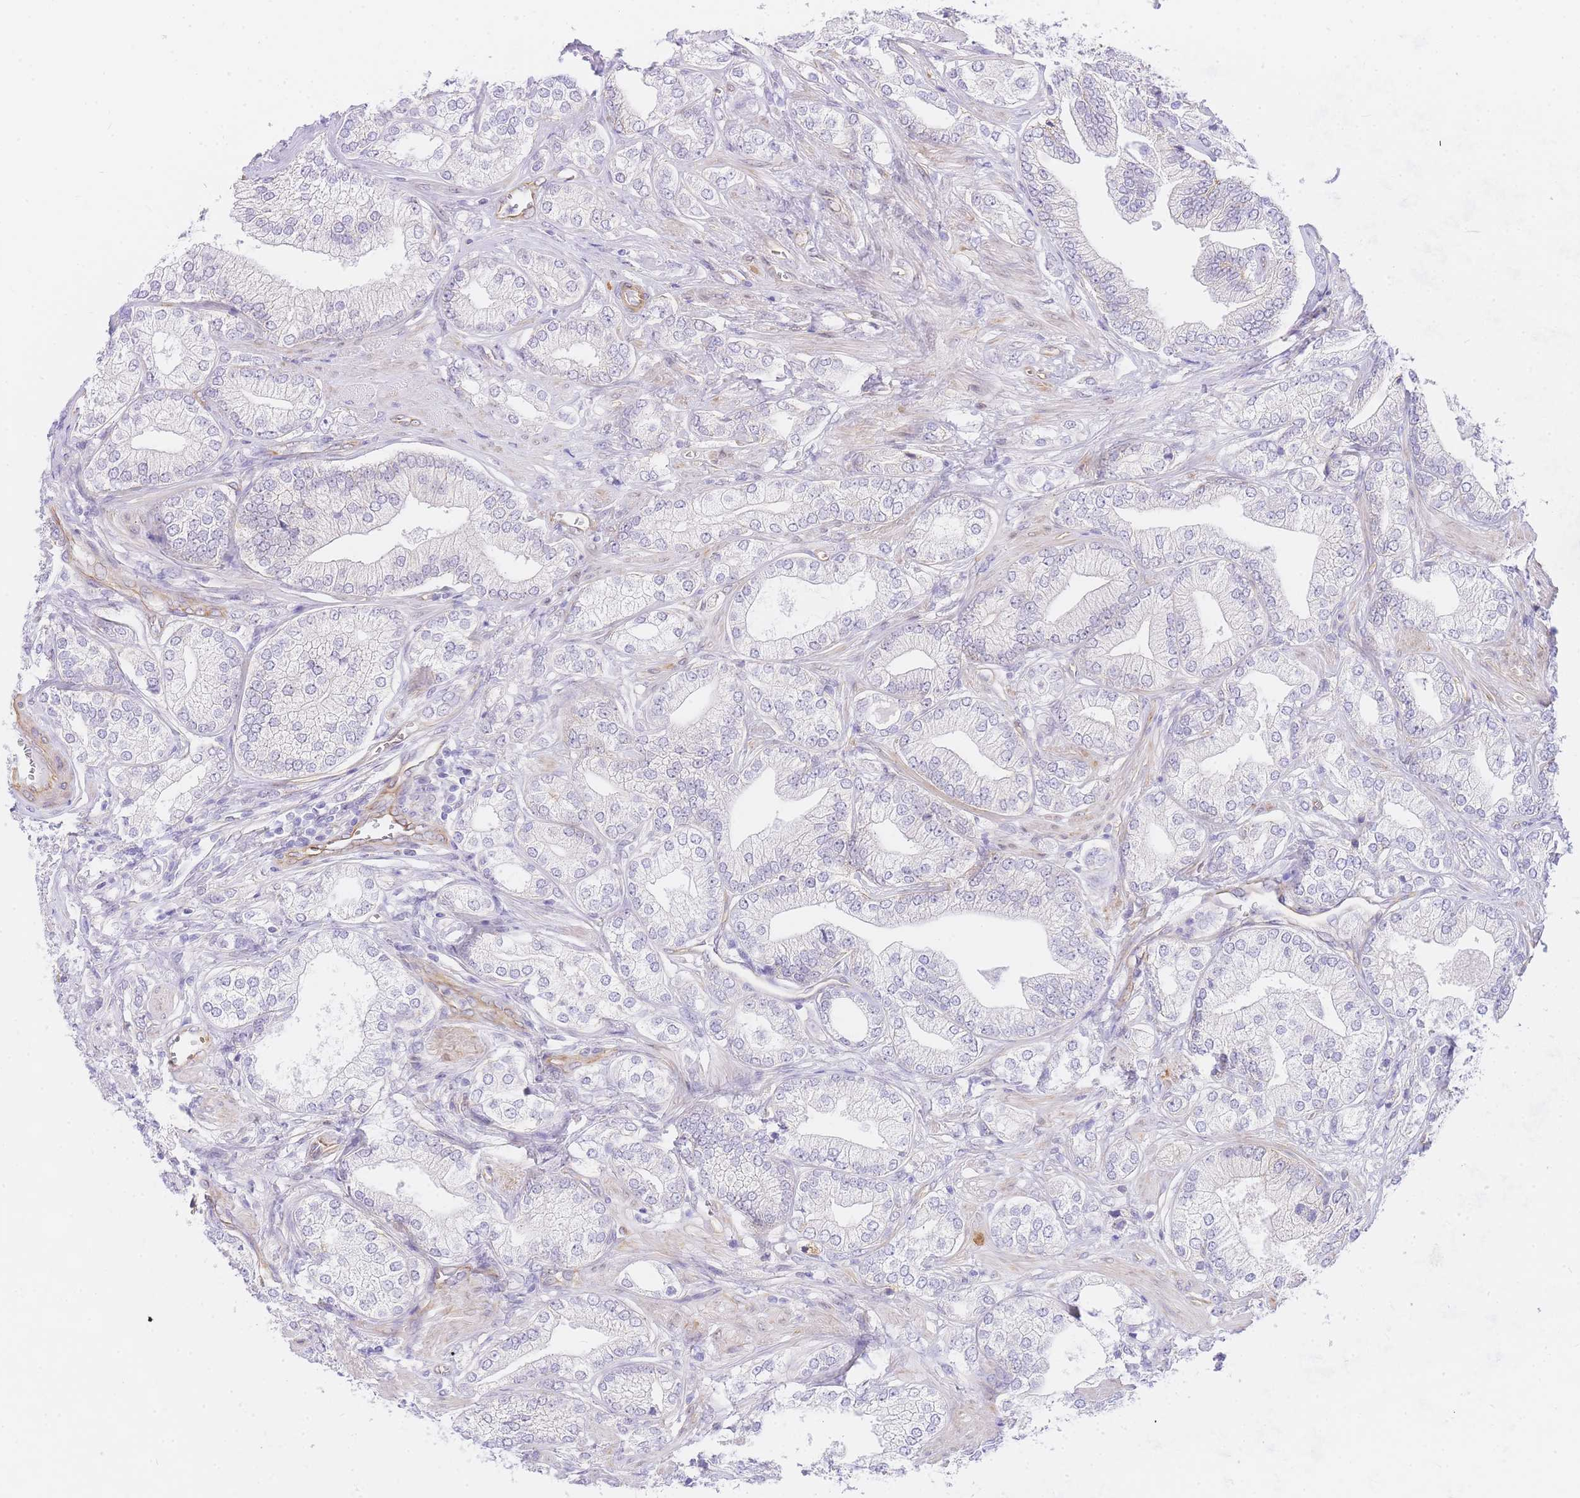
{"staining": {"intensity": "negative", "quantity": "none", "location": "none"}, "tissue": "prostate cancer", "cell_type": "Tumor cells", "image_type": "cancer", "snomed": [{"axis": "morphology", "description": "Adenocarcinoma, High grade"}, {"axis": "topography", "description": "Prostate"}], "caption": "There is no significant positivity in tumor cells of high-grade adenocarcinoma (prostate).", "gene": "SRSF12", "patient": {"sex": "male", "age": 50}}